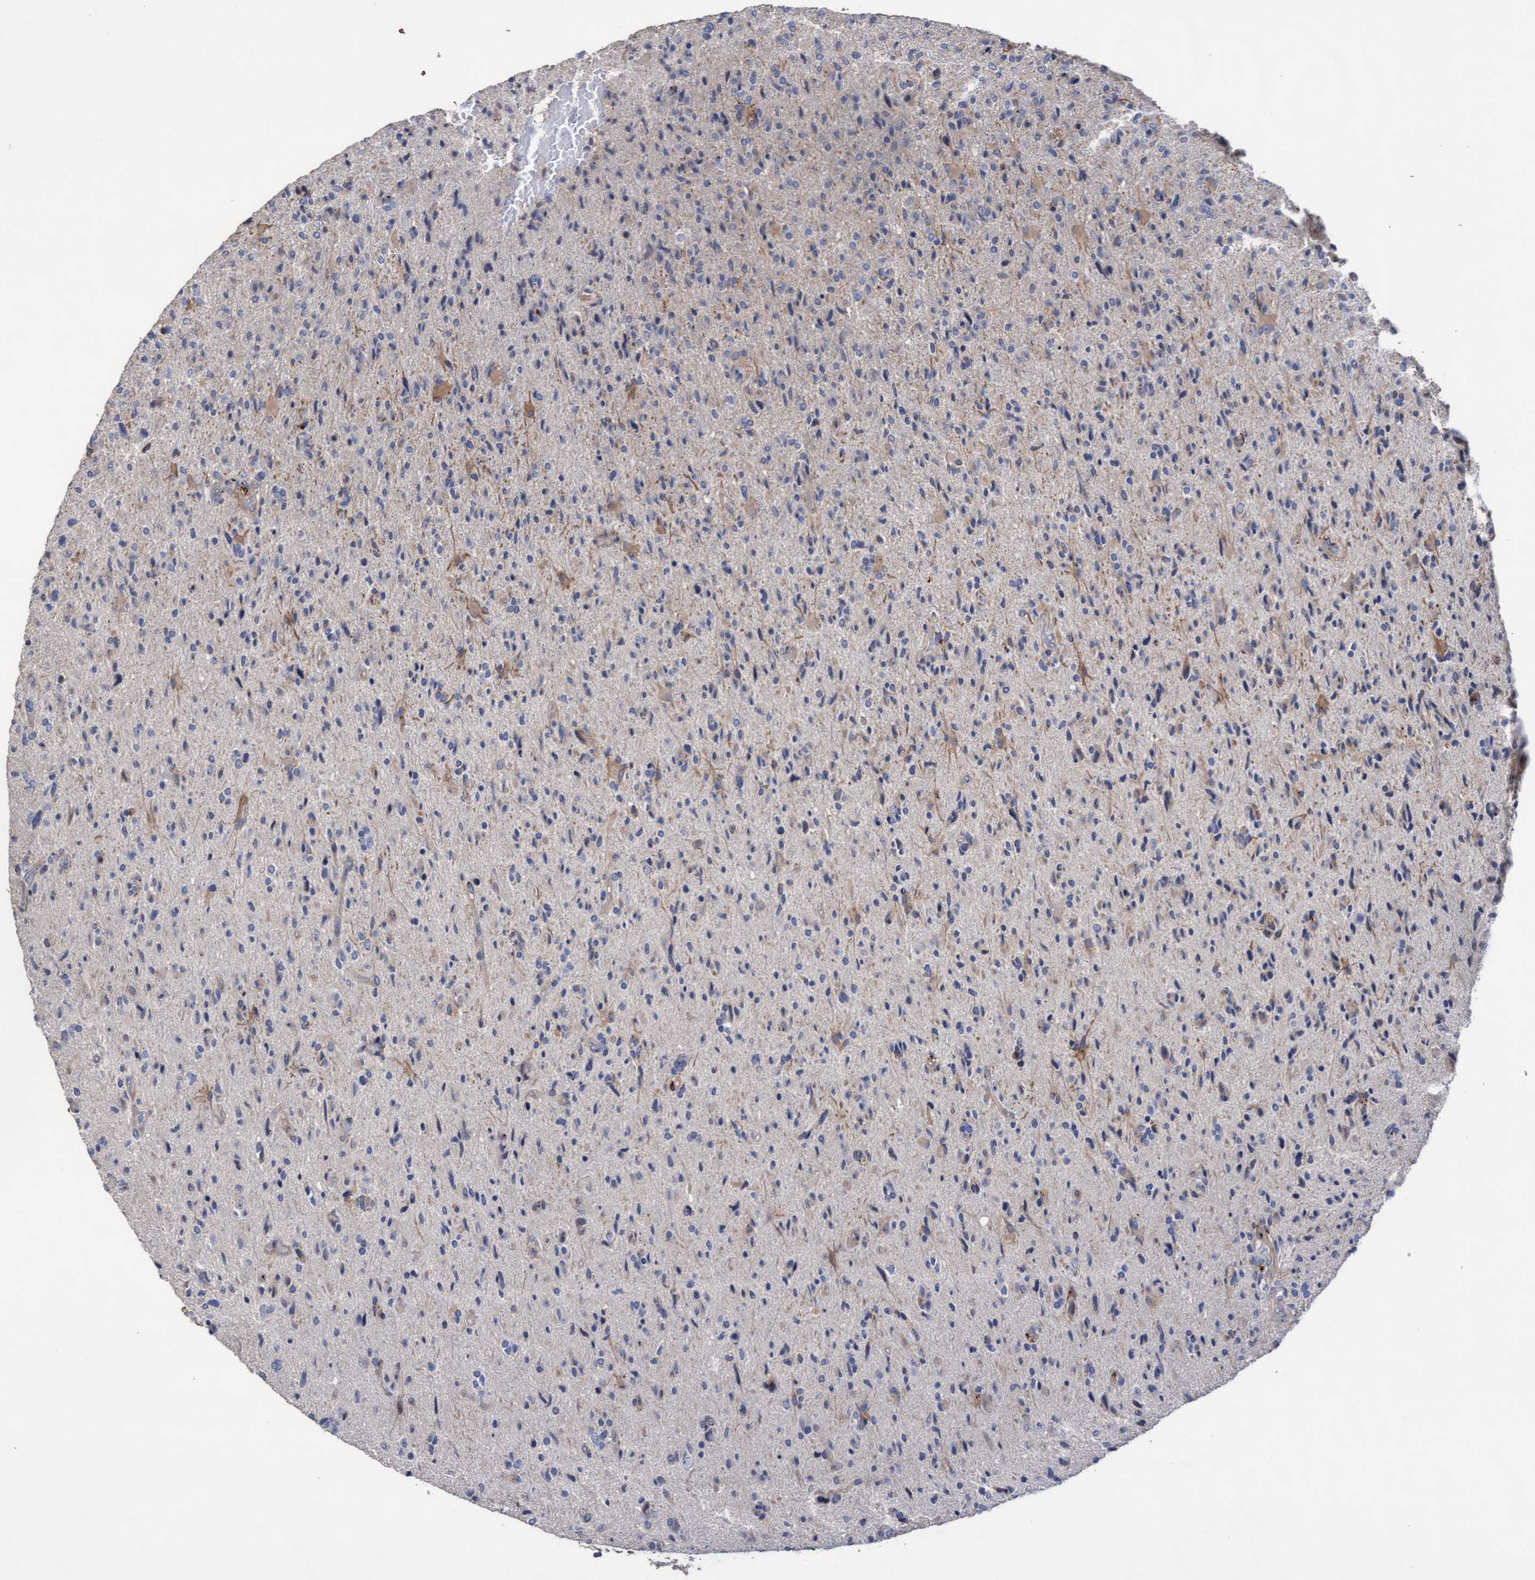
{"staining": {"intensity": "negative", "quantity": "none", "location": "none"}, "tissue": "glioma", "cell_type": "Tumor cells", "image_type": "cancer", "snomed": [{"axis": "morphology", "description": "Glioma, malignant, High grade"}, {"axis": "topography", "description": "Brain"}], "caption": "Tumor cells show no significant expression in glioma.", "gene": "KRT24", "patient": {"sex": "male", "age": 72}}